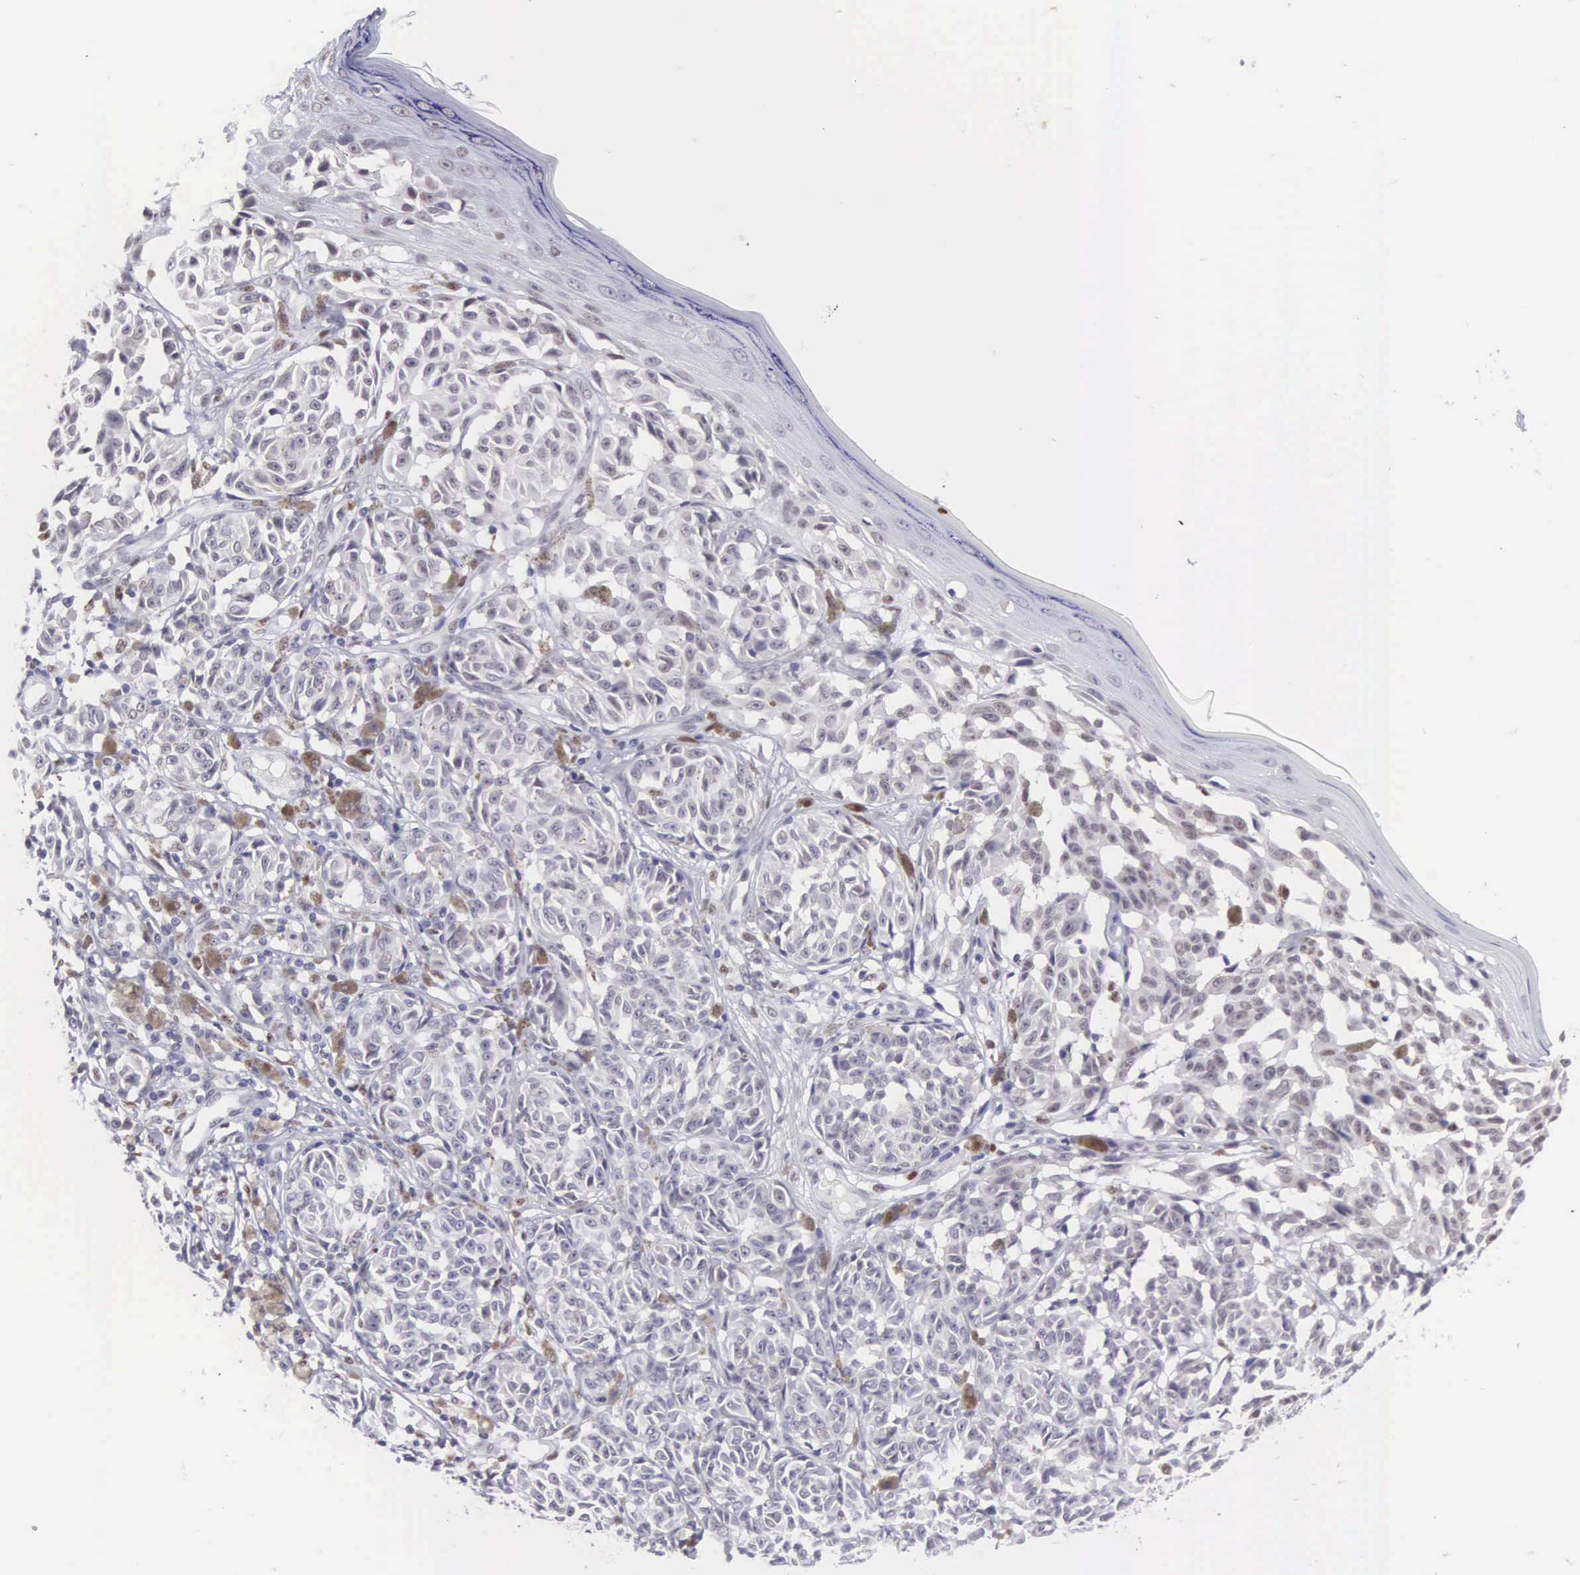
{"staining": {"intensity": "weak", "quantity": "<25%", "location": "nuclear"}, "tissue": "melanoma", "cell_type": "Tumor cells", "image_type": "cancer", "snomed": [{"axis": "morphology", "description": "Malignant melanoma, NOS"}, {"axis": "topography", "description": "Skin"}], "caption": "Protein analysis of malignant melanoma exhibits no significant staining in tumor cells.", "gene": "ETV6", "patient": {"sex": "male", "age": 49}}